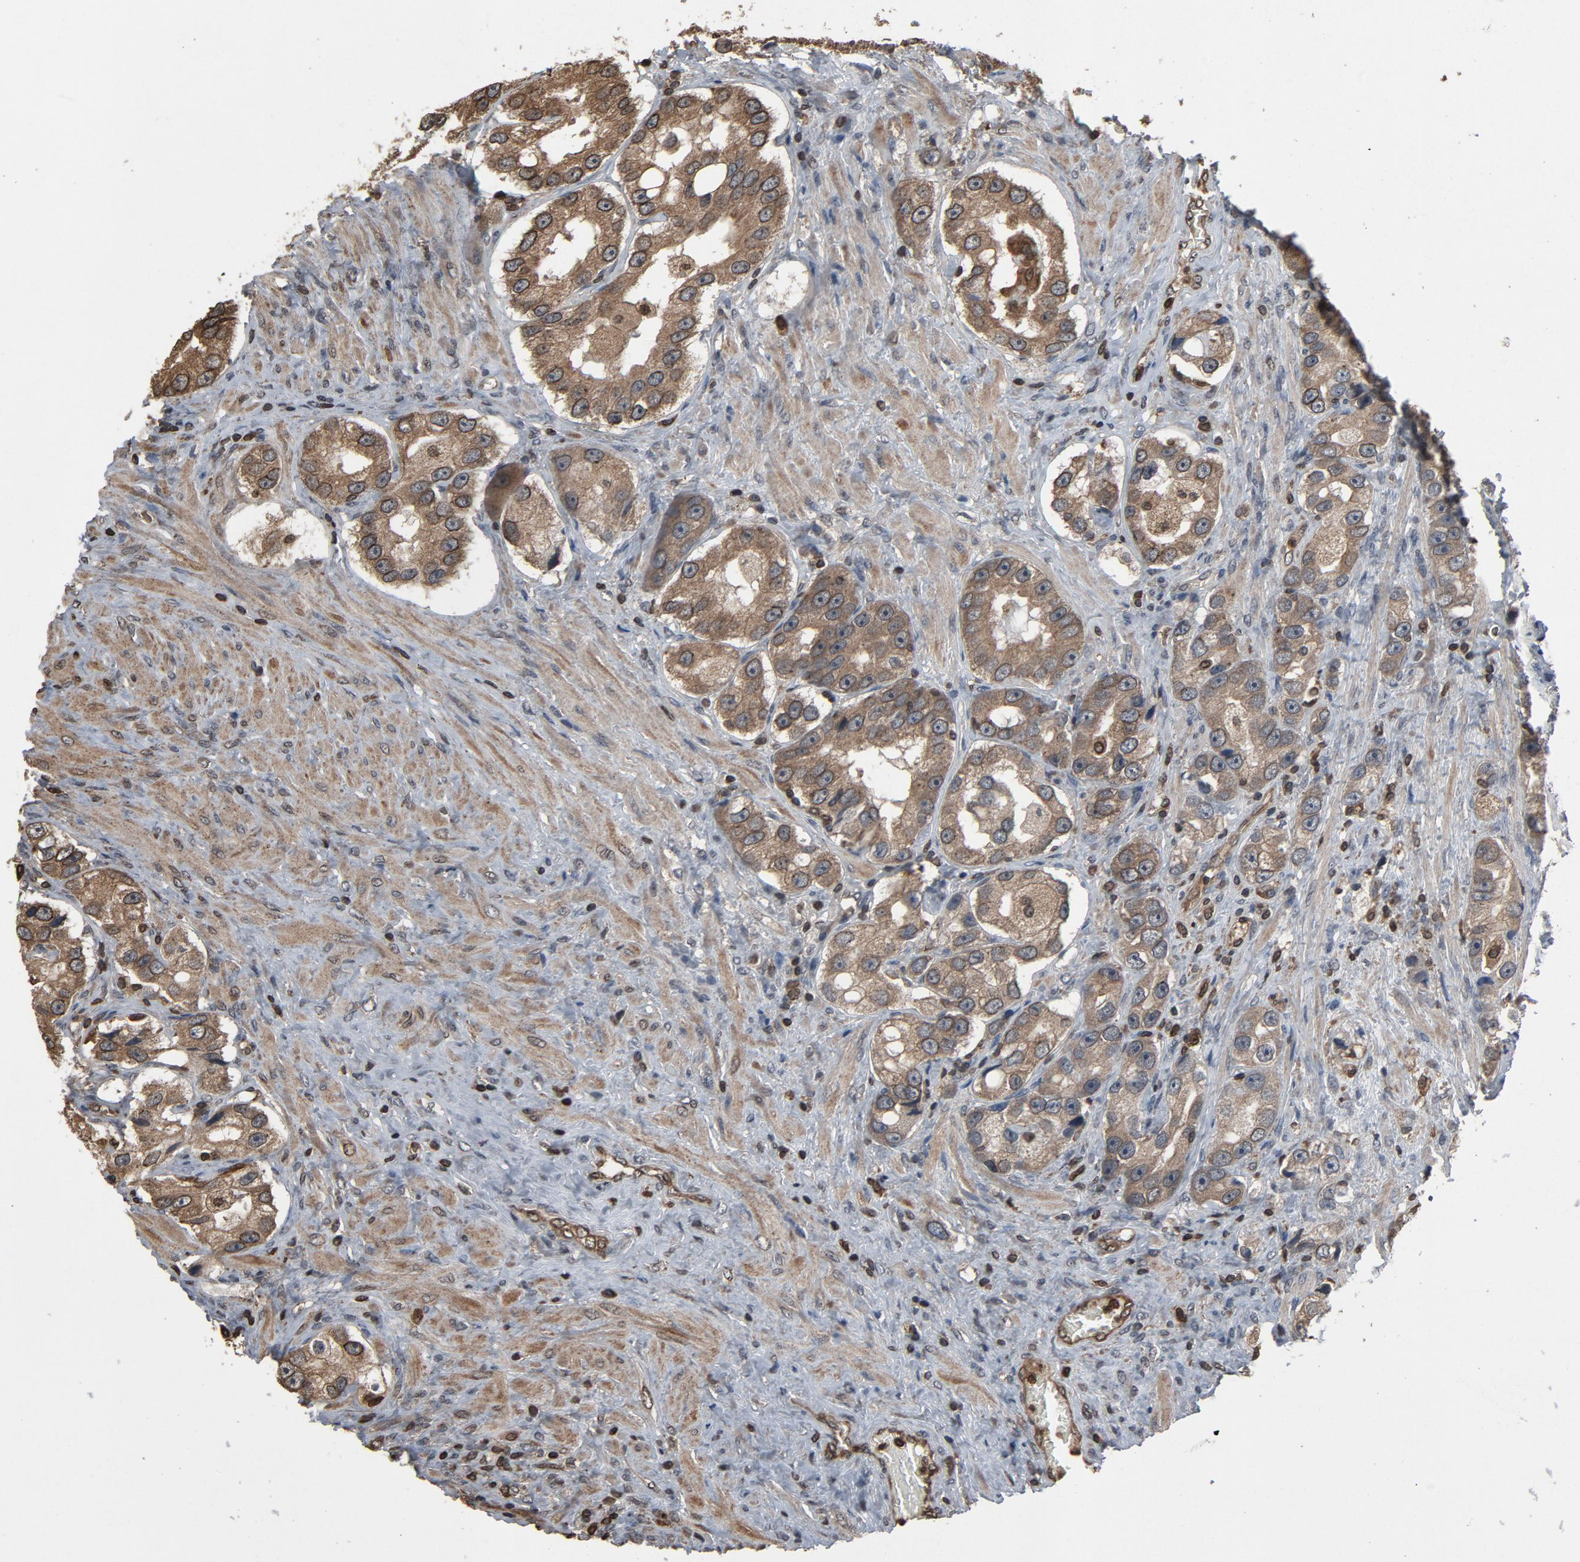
{"staining": {"intensity": "weak", "quantity": ">75%", "location": "cytoplasmic/membranous,nuclear"}, "tissue": "prostate cancer", "cell_type": "Tumor cells", "image_type": "cancer", "snomed": [{"axis": "morphology", "description": "Adenocarcinoma, High grade"}, {"axis": "topography", "description": "Prostate"}], "caption": "Immunohistochemistry of prostate cancer displays low levels of weak cytoplasmic/membranous and nuclear staining in approximately >75% of tumor cells. The staining was performed using DAB (3,3'-diaminobenzidine), with brown indicating positive protein expression. Nuclei are stained blue with hematoxylin.", "gene": "UBE2D1", "patient": {"sex": "male", "age": 63}}